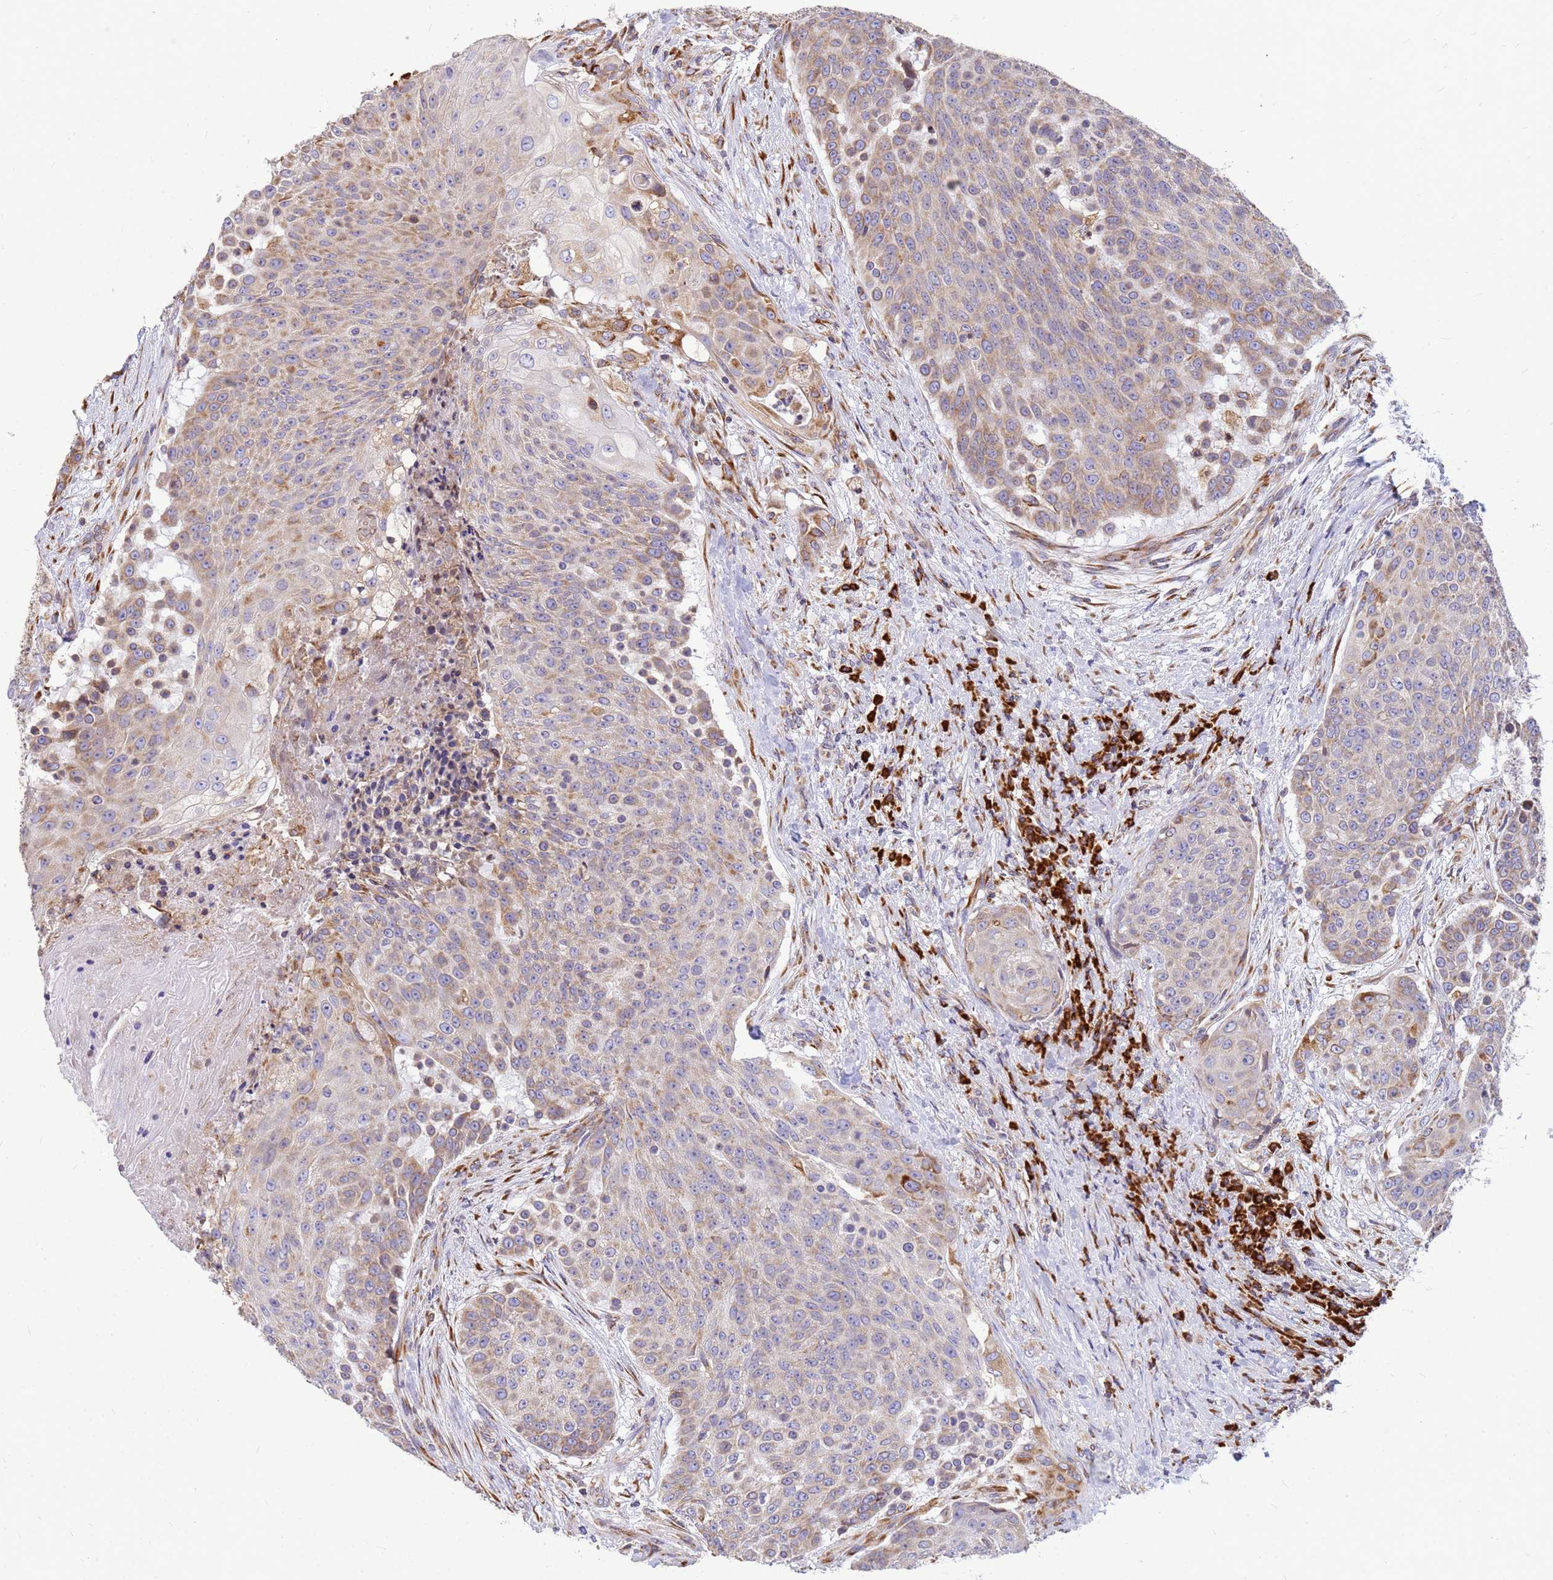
{"staining": {"intensity": "moderate", "quantity": "<25%", "location": "cytoplasmic/membranous"}, "tissue": "urothelial cancer", "cell_type": "Tumor cells", "image_type": "cancer", "snomed": [{"axis": "morphology", "description": "Urothelial carcinoma, High grade"}, {"axis": "topography", "description": "Urinary bladder"}], "caption": "Moderate cytoplasmic/membranous expression for a protein is seen in about <25% of tumor cells of high-grade urothelial carcinoma using immunohistochemistry (IHC).", "gene": "SSR4", "patient": {"sex": "female", "age": 63}}